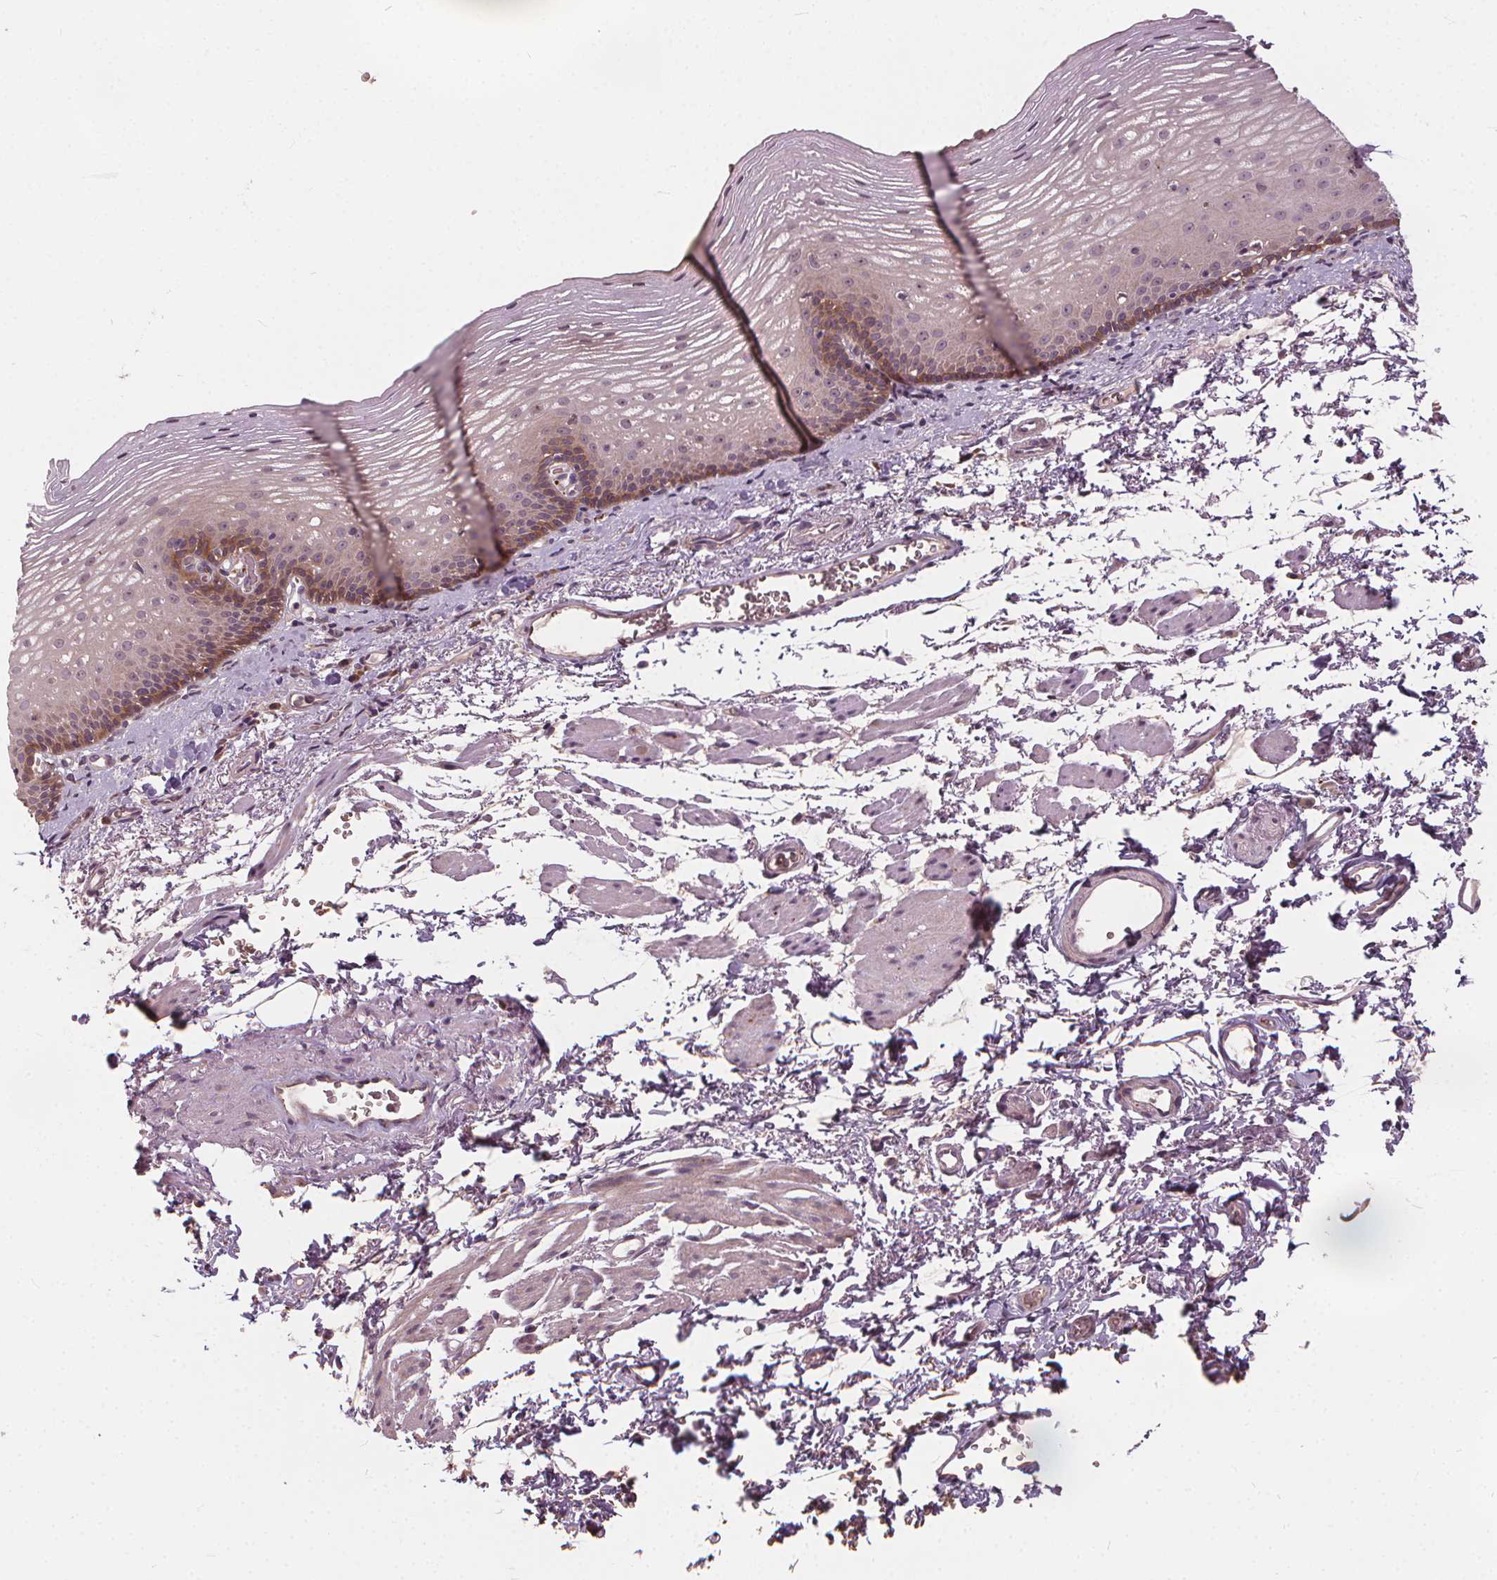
{"staining": {"intensity": "moderate", "quantity": "<25%", "location": "cytoplasmic/membranous"}, "tissue": "esophagus", "cell_type": "Squamous epithelial cells", "image_type": "normal", "snomed": [{"axis": "morphology", "description": "Normal tissue, NOS"}, {"axis": "topography", "description": "Esophagus"}], "caption": "Brown immunohistochemical staining in unremarkable human esophagus exhibits moderate cytoplasmic/membranous expression in about <25% of squamous epithelial cells.", "gene": "IPO13", "patient": {"sex": "male", "age": 76}}